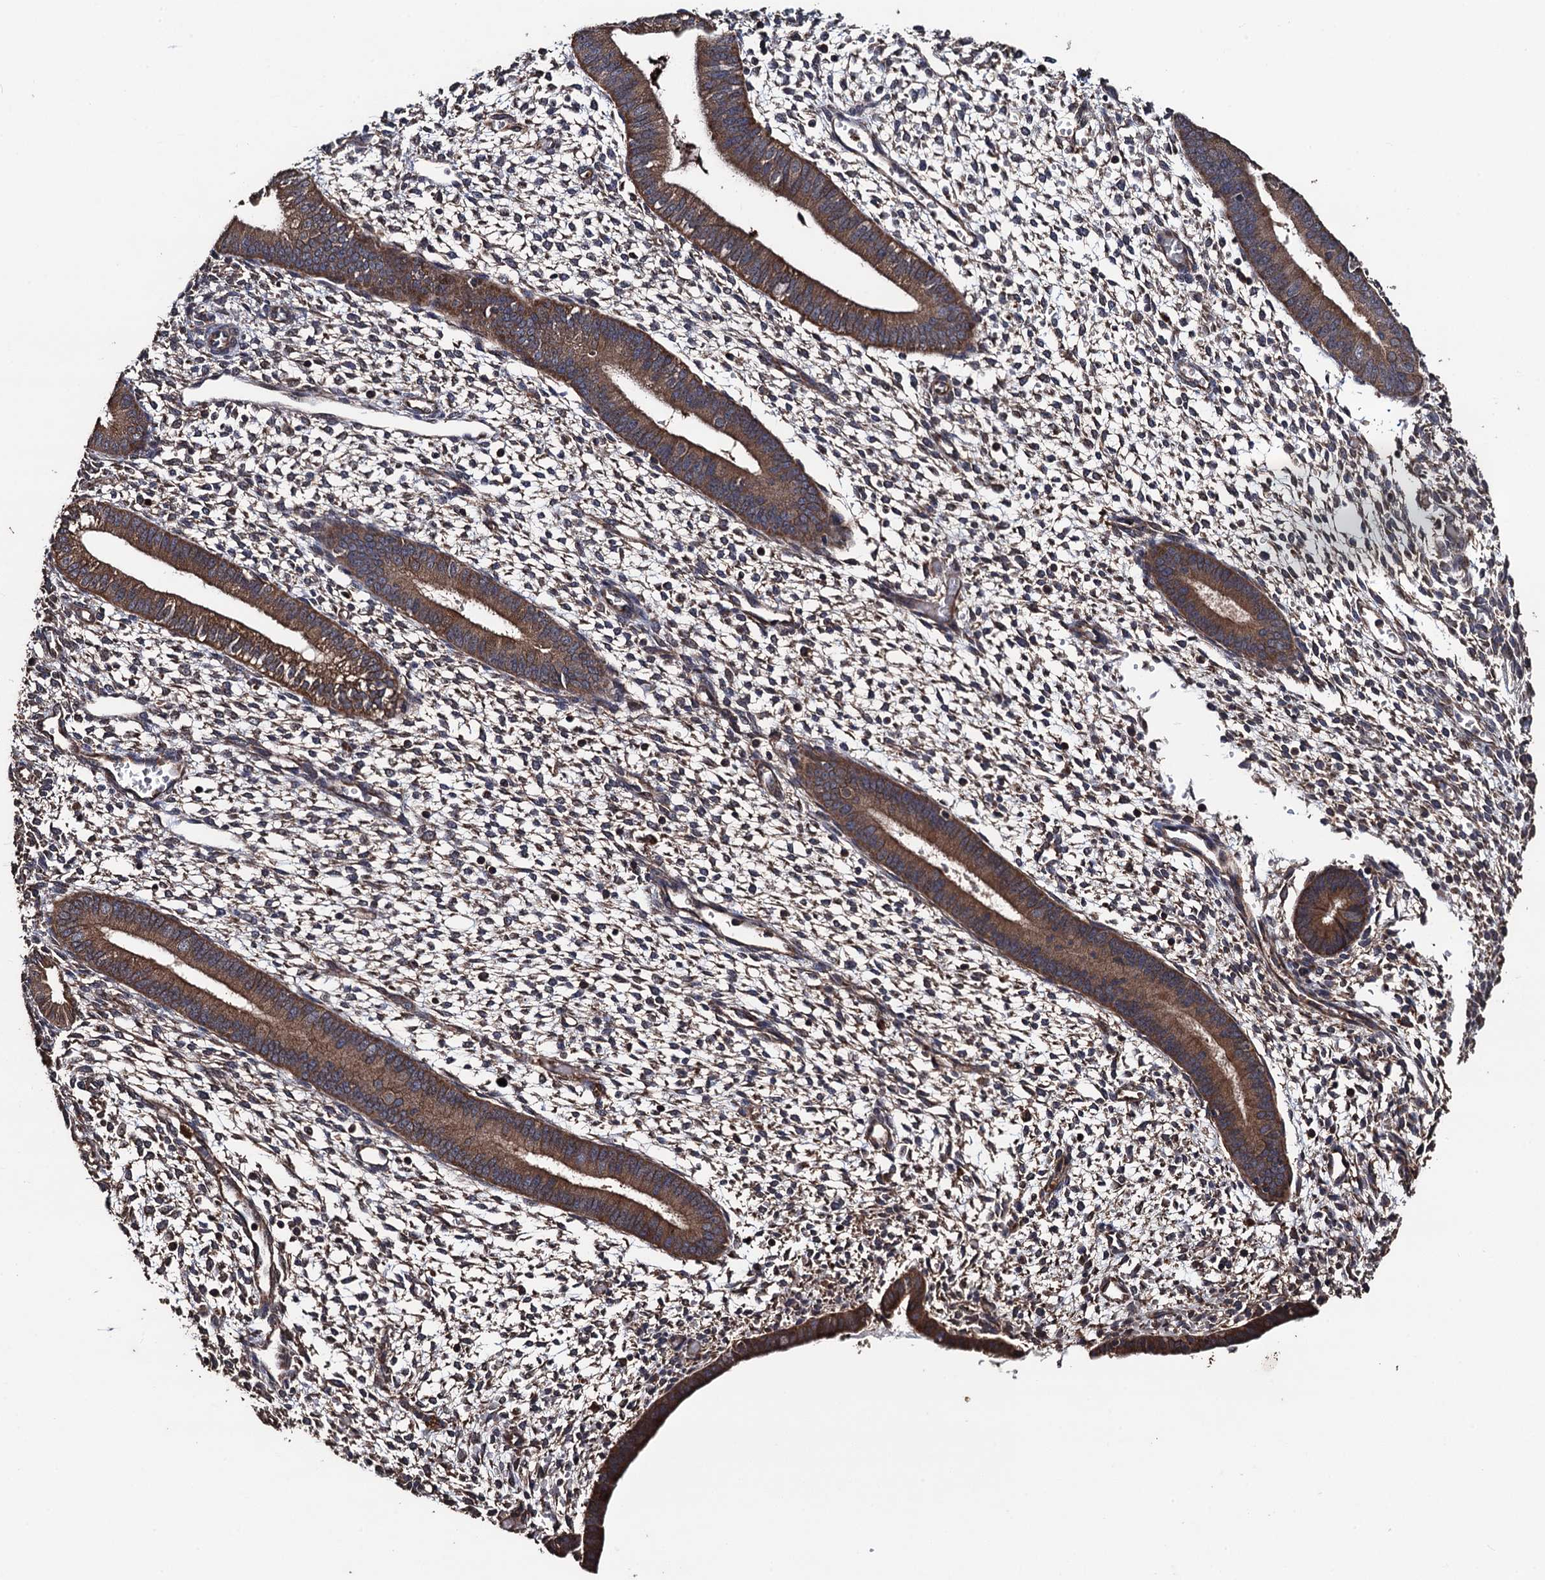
{"staining": {"intensity": "moderate", "quantity": "25%-75%", "location": "cytoplasmic/membranous"}, "tissue": "endometrium", "cell_type": "Cells in endometrial stroma", "image_type": "normal", "snomed": [{"axis": "morphology", "description": "Normal tissue, NOS"}, {"axis": "topography", "description": "Endometrium"}], "caption": "This is a micrograph of immunohistochemistry (IHC) staining of normal endometrium, which shows moderate staining in the cytoplasmic/membranous of cells in endometrial stroma.", "gene": "PPTC7", "patient": {"sex": "female", "age": 46}}